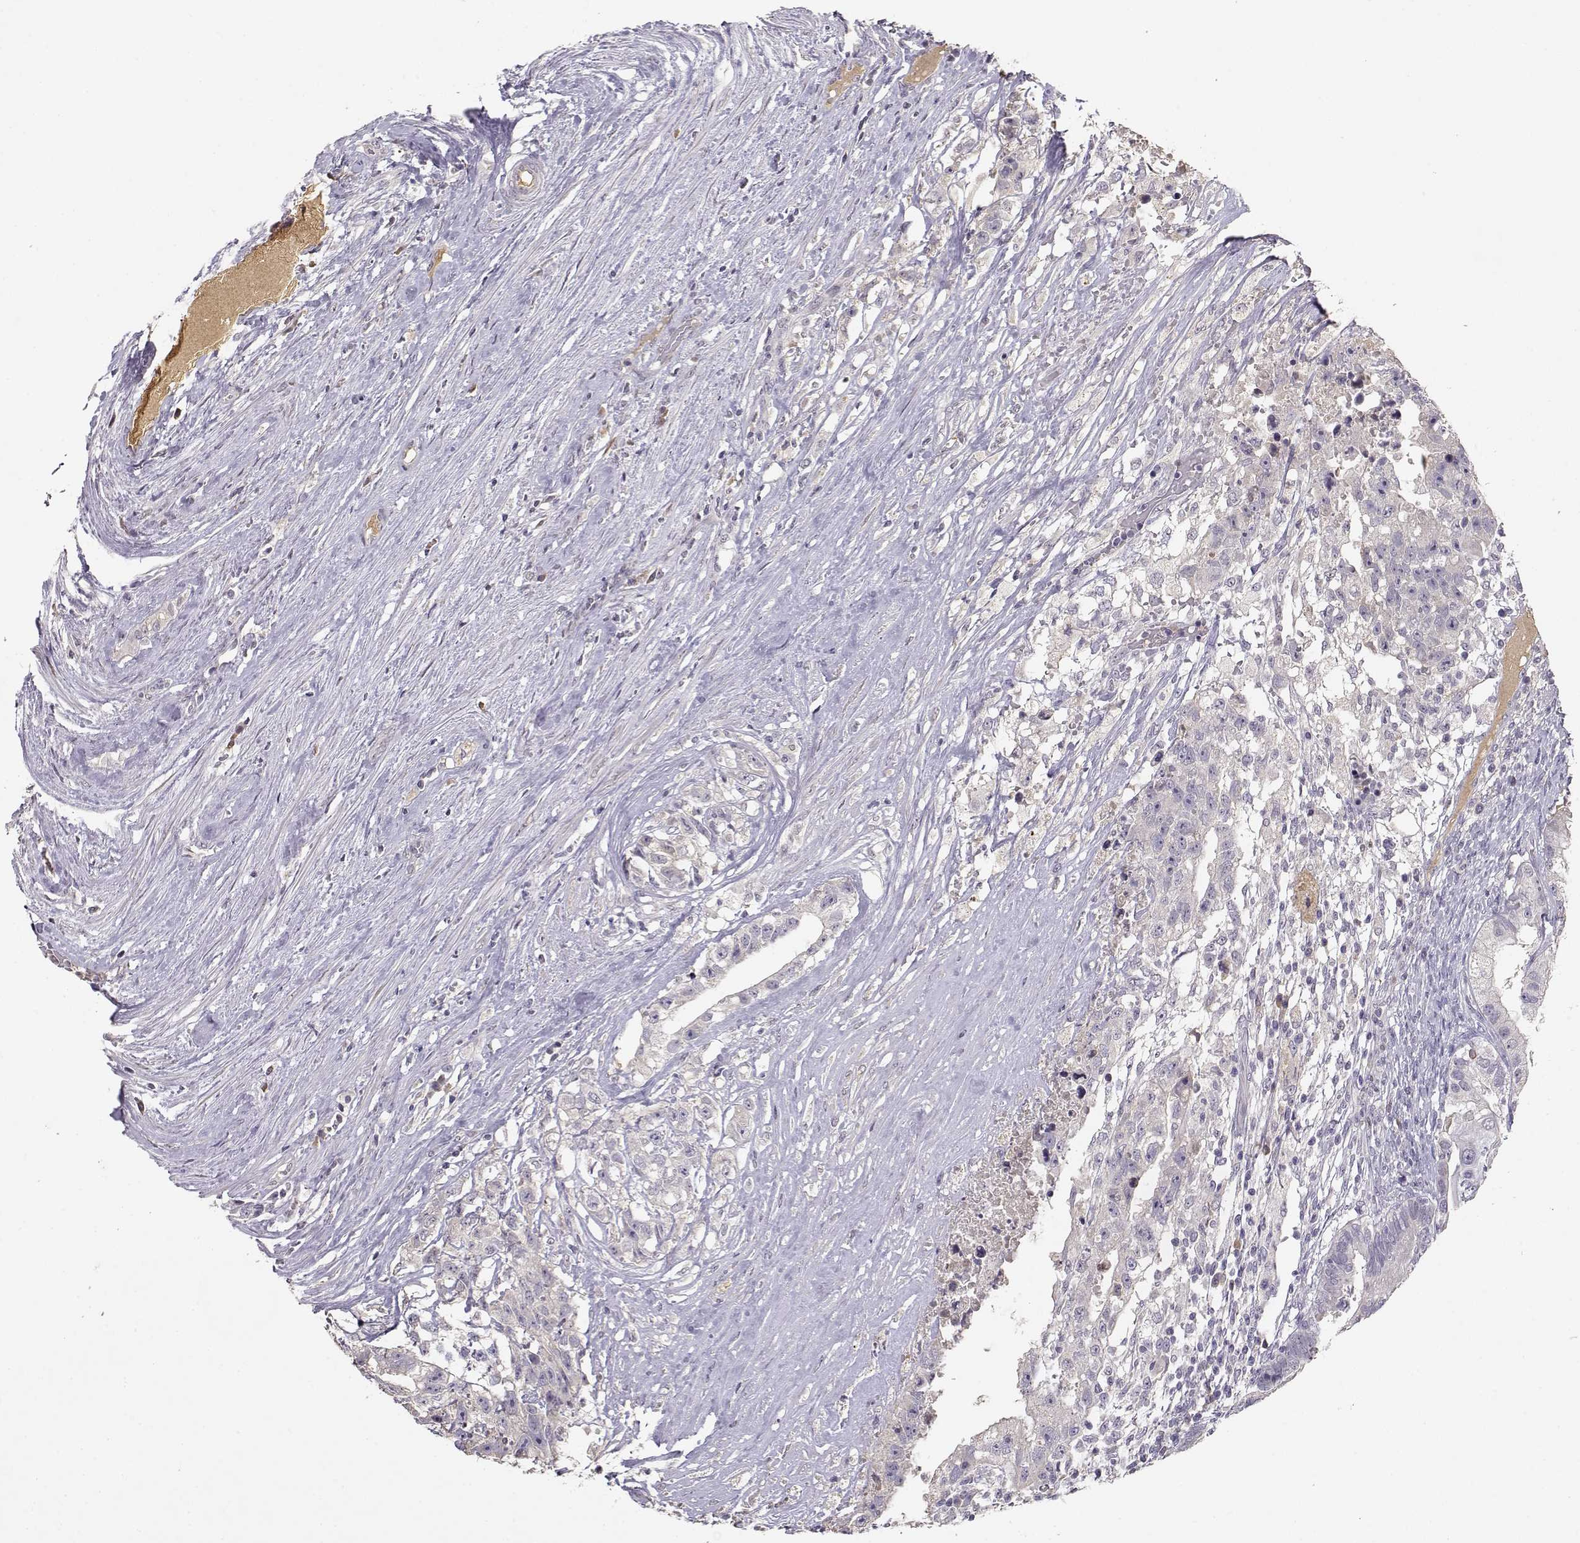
{"staining": {"intensity": "negative", "quantity": "none", "location": "none"}, "tissue": "testis cancer", "cell_type": "Tumor cells", "image_type": "cancer", "snomed": [{"axis": "morphology", "description": "Seminoma, NOS"}, {"axis": "morphology", "description": "Carcinoma, Embryonal, NOS"}, {"axis": "topography", "description": "Testis"}], "caption": "DAB (3,3'-diaminobenzidine) immunohistochemical staining of testis cancer shows no significant staining in tumor cells.", "gene": "TACR1", "patient": {"sex": "male", "age": 41}}